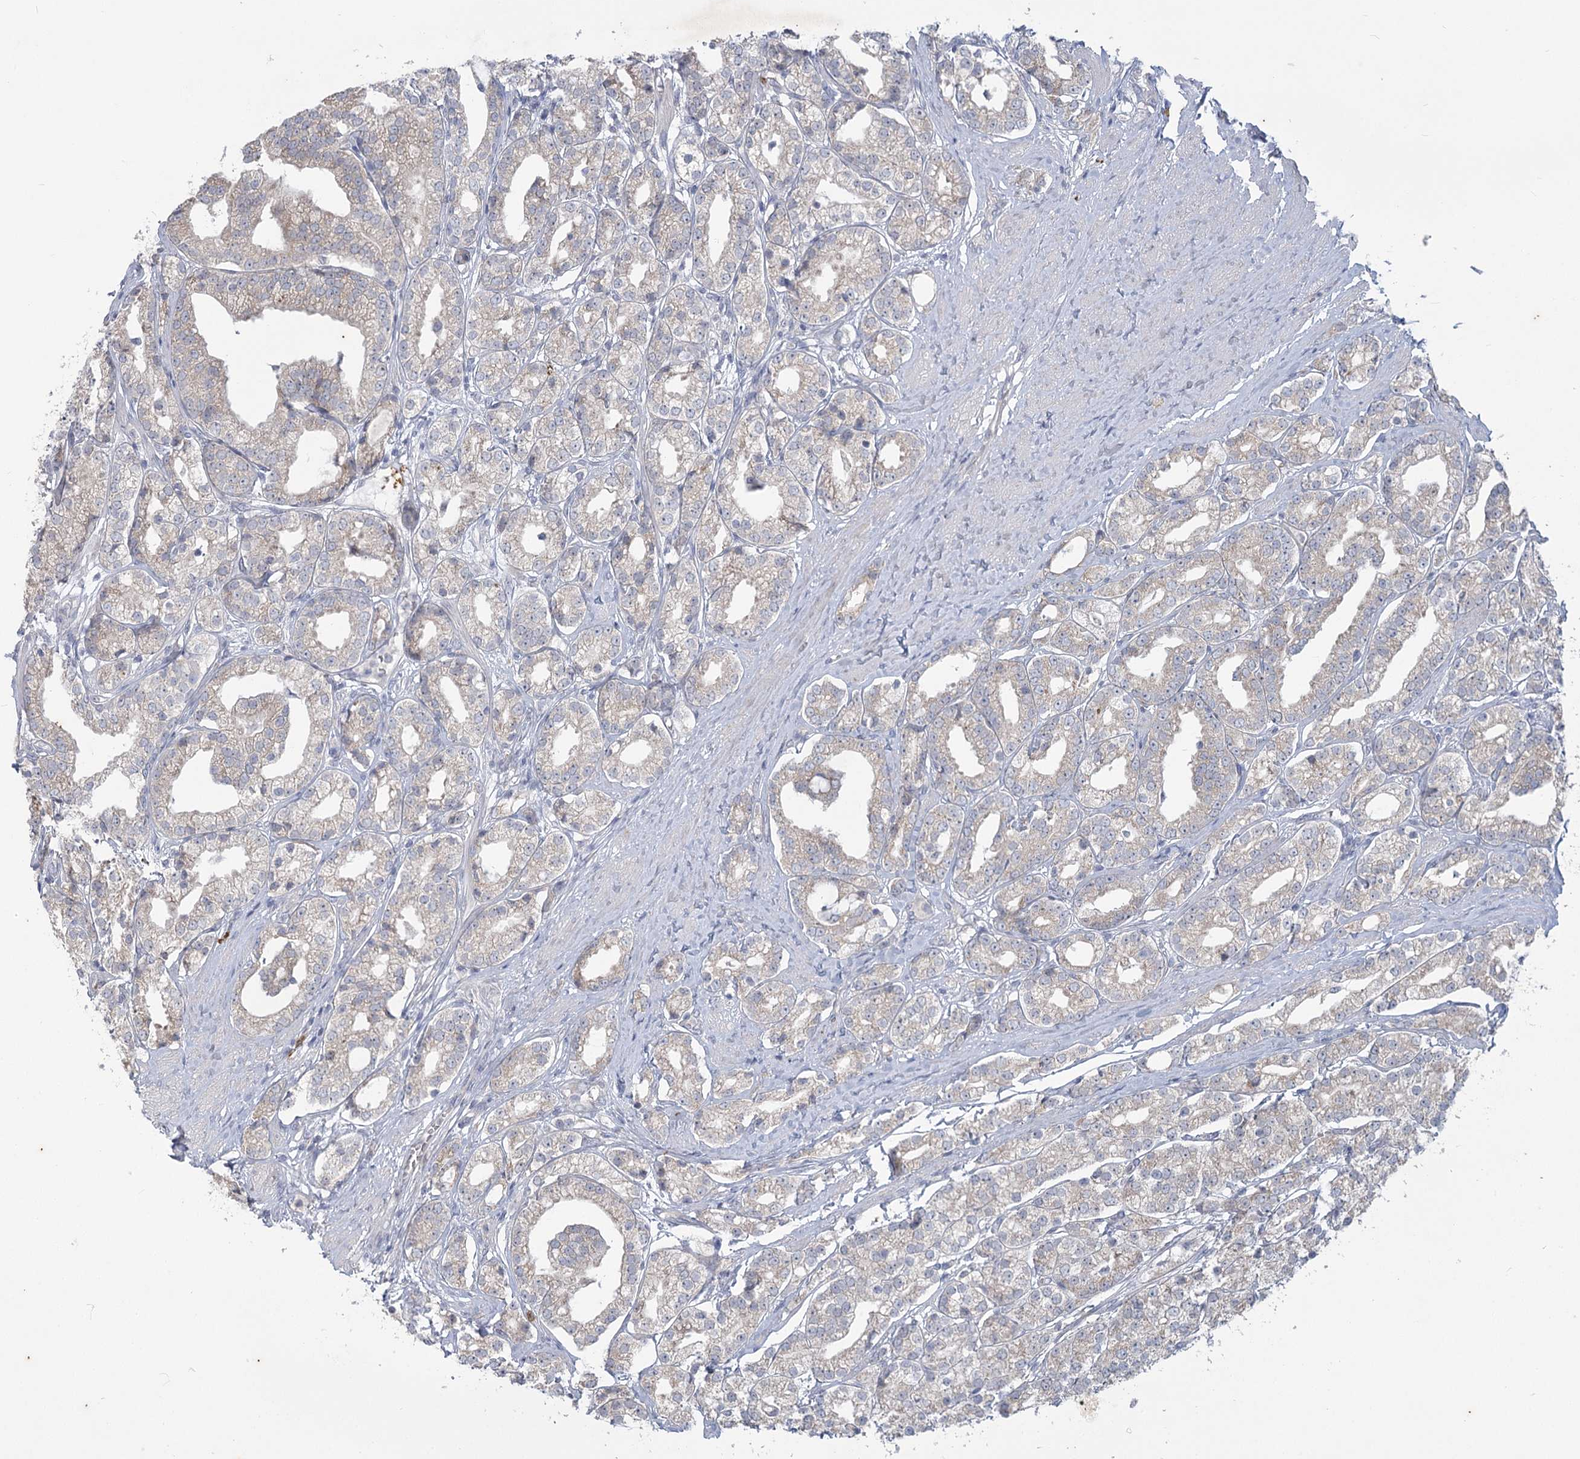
{"staining": {"intensity": "negative", "quantity": "none", "location": "none"}, "tissue": "prostate cancer", "cell_type": "Tumor cells", "image_type": "cancer", "snomed": [{"axis": "morphology", "description": "Adenocarcinoma, High grade"}, {"axis": "topography", "description": "Prostate"}], "caption": "High power microscopy photomicrograph of an immunohistochemistry photomicrograph of high-grade adenocarcinoma (prostate), revealing no significant expression in tumor cells. (Stains: DAB (3,3'-diaminobenzidine) immunohistochemistry with hematoxylin counter stain, Microscopy: brightfield microscopy at high magnification).", "gene": "PLA2G12A", "patient": {"sex": "male", "age": 69}}